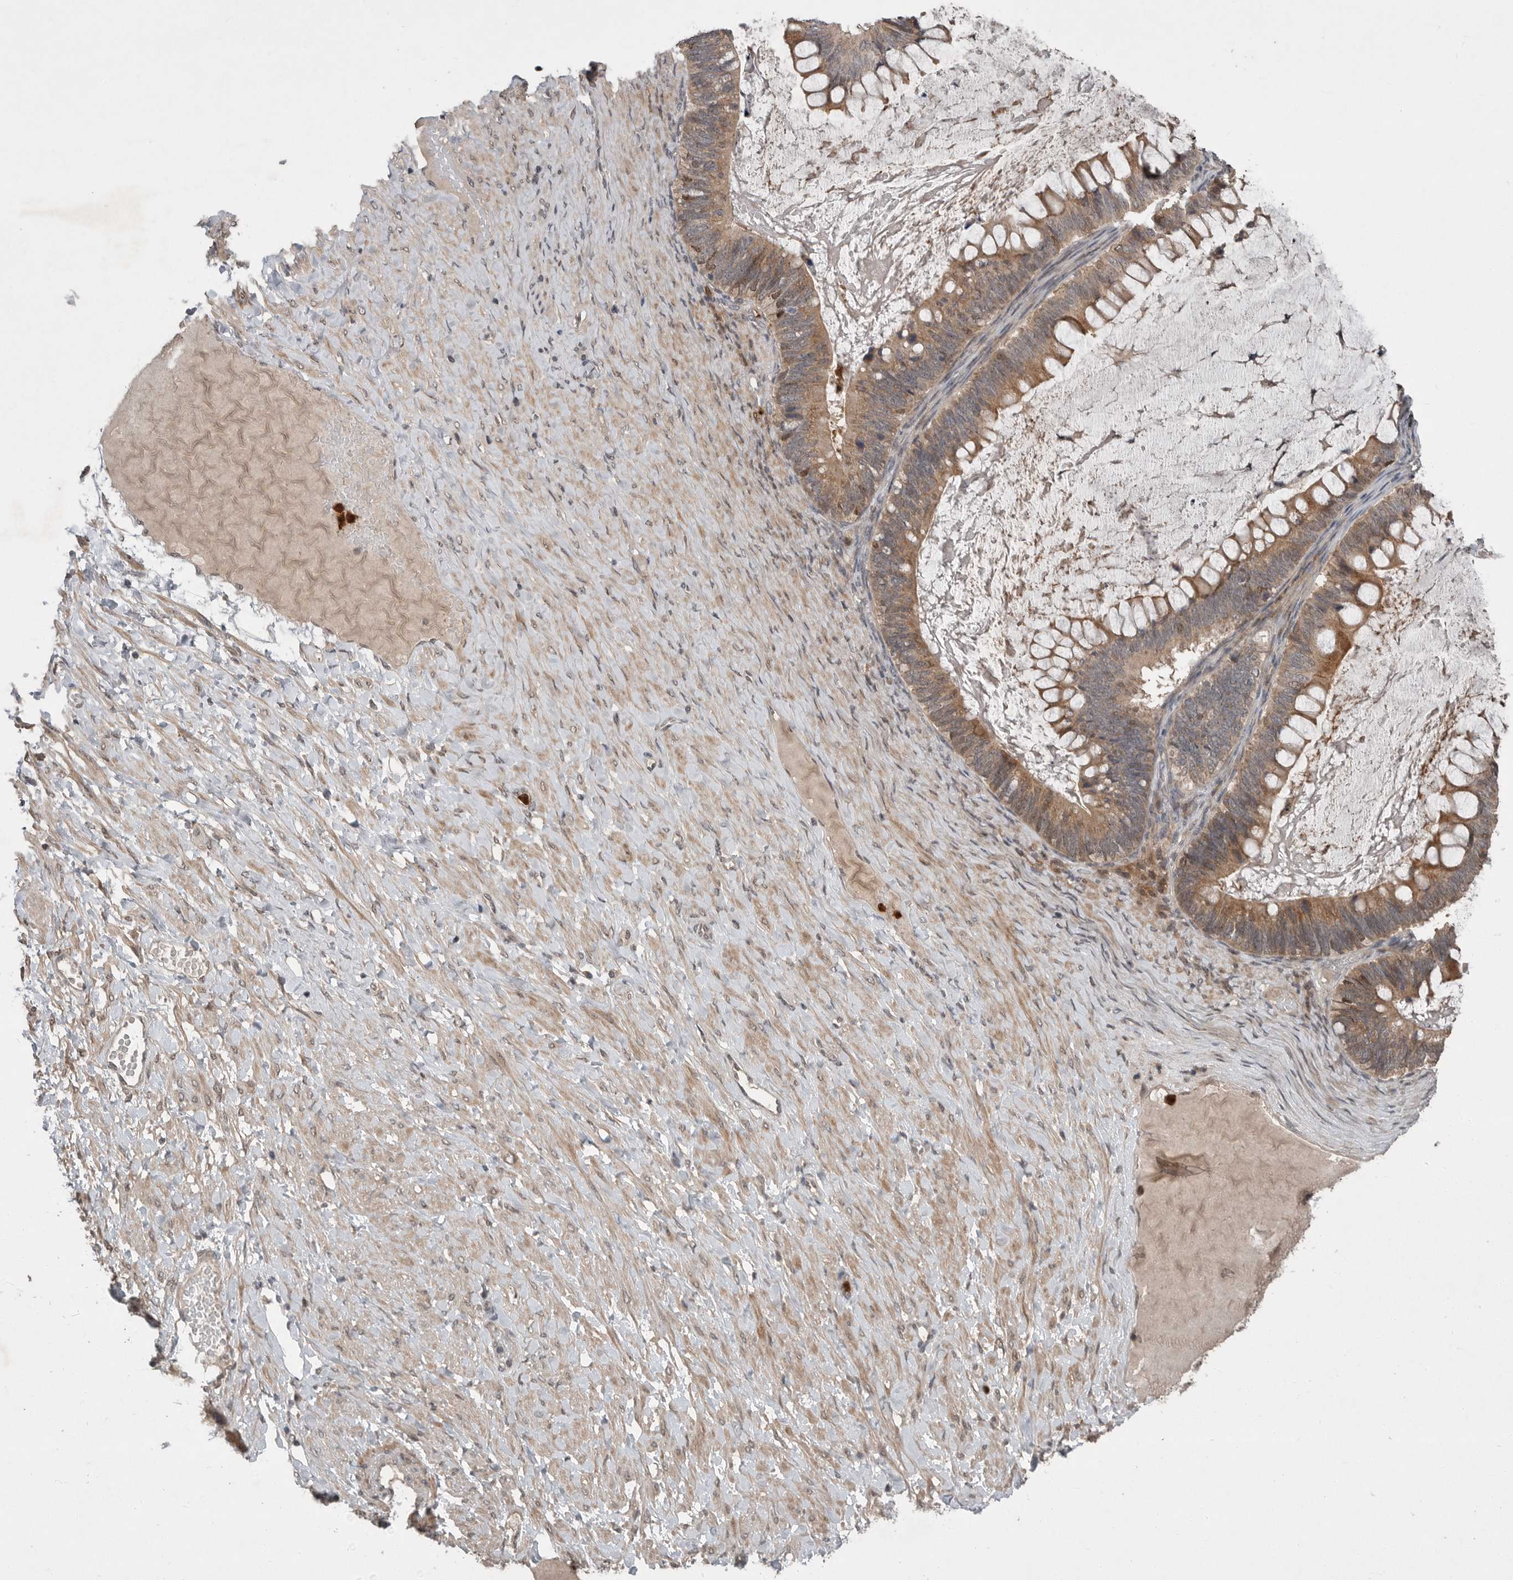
{"staining": {"intensity": "moderate", "quantity": ">75%", "location": "cytoplasmic/membranous"}, "tissue": "ovarian cancer", "cell_type": "Tumor cells", "image_type": "cancer", "snomed": [{"axis": "morphology", "description": "Cystadenocarcinoma, mucinous, NOS"}, {"axis": "topography", "description": "Ovary"}], "caption": "An image of ovarian cancer (mucinous cystadenocarcinoma) stained for a protein shows moderate cytoplasmic/membranous brown staining in tumor cells.", "gene": "SCP2", "patient": {"sex": "female", "age": 61}}